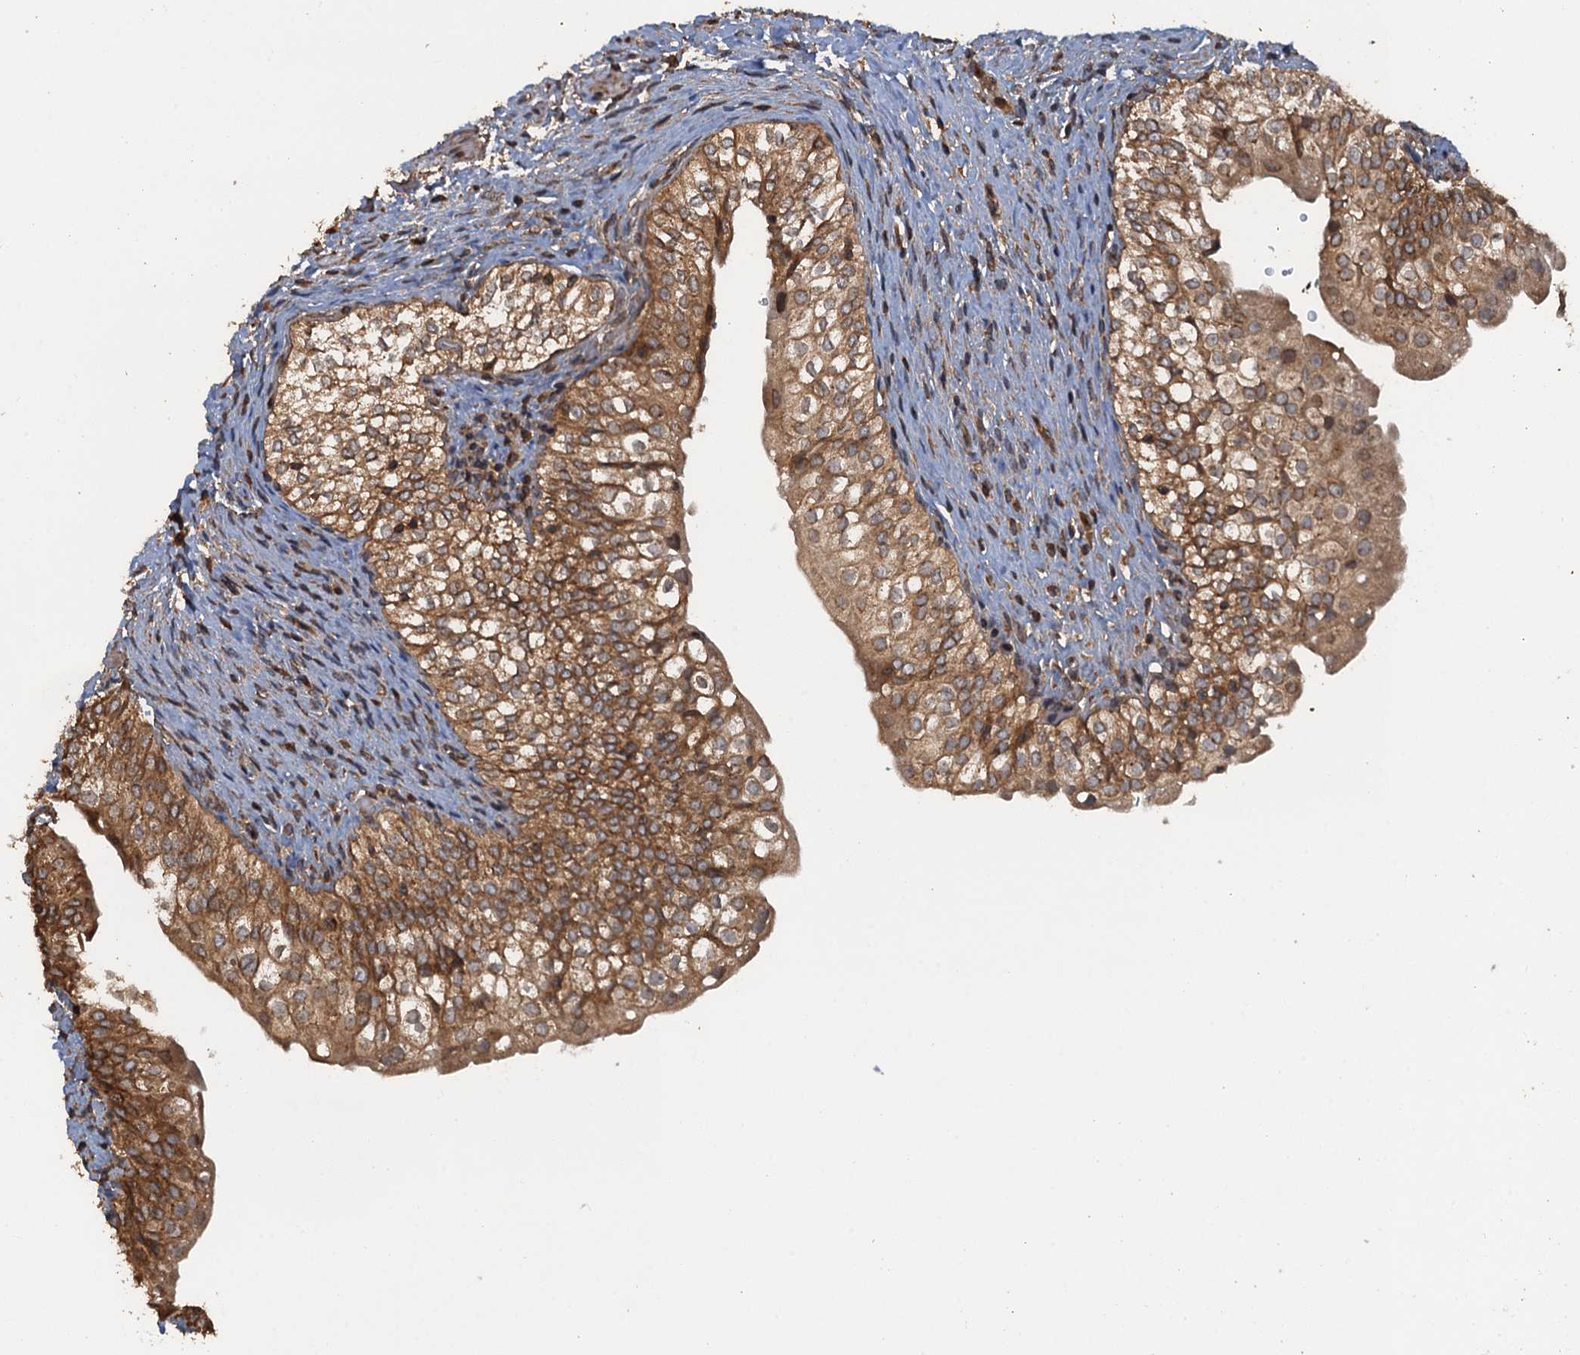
{"staining": {"intensity": "strong", "quantity": ">75%", "location": "cytoplasmic/membranous"}, "tissue": "urinary bladder", "cell_type": "Urothelial cells", "image_type": "normal", "snomed": [{"axis": "morphology", "description": "Normal tissue, NOS"}, {"axis": "topography", "description": "Urinary bladder"}], "caption": "This is a histology image of immunohistochemistry staining of benign urinary bladder, which shows strong positivity in the cytoplasmic/membranous of urothelial cells.", "gene": "GLE1", "patient": {"sex": "male", "age": 55}}